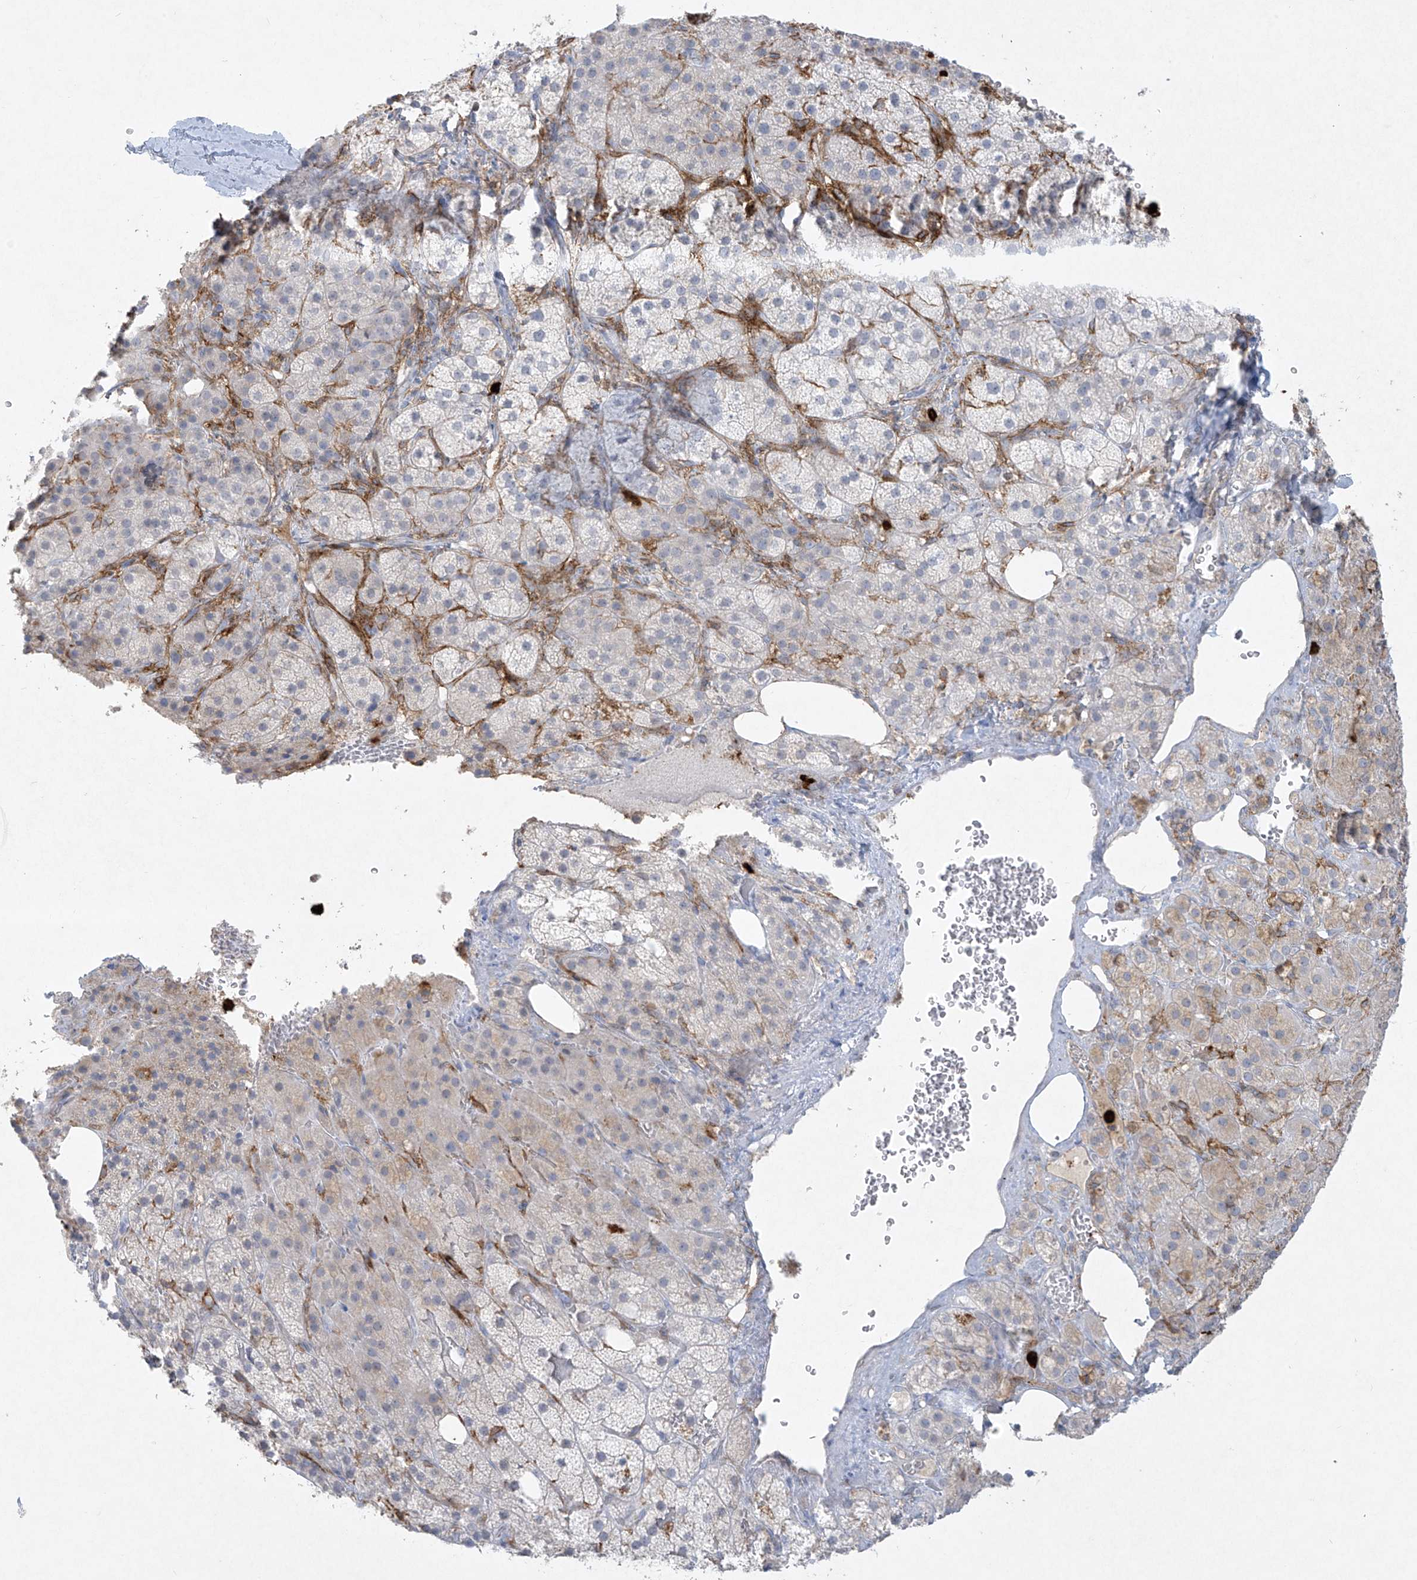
{"staining": {"intensity": "negative", "quantity": "none", "location": "none"}, "tissue": "adrenal gland", "cell_type": "Glandular cells", "image_type": "normal", "snomed": [{"axis": "morphology", "description": "Normal tissue, NOS"}, {"axis": "topography", "description": "Adrenal gland"}], "caption": "Adrenal gland stained for a protein using immunohistochemistry (IHC) displays no positivity glandular cells.", "gene": "FCGR3A", "patient": {"sex": "female", "age": 59}}